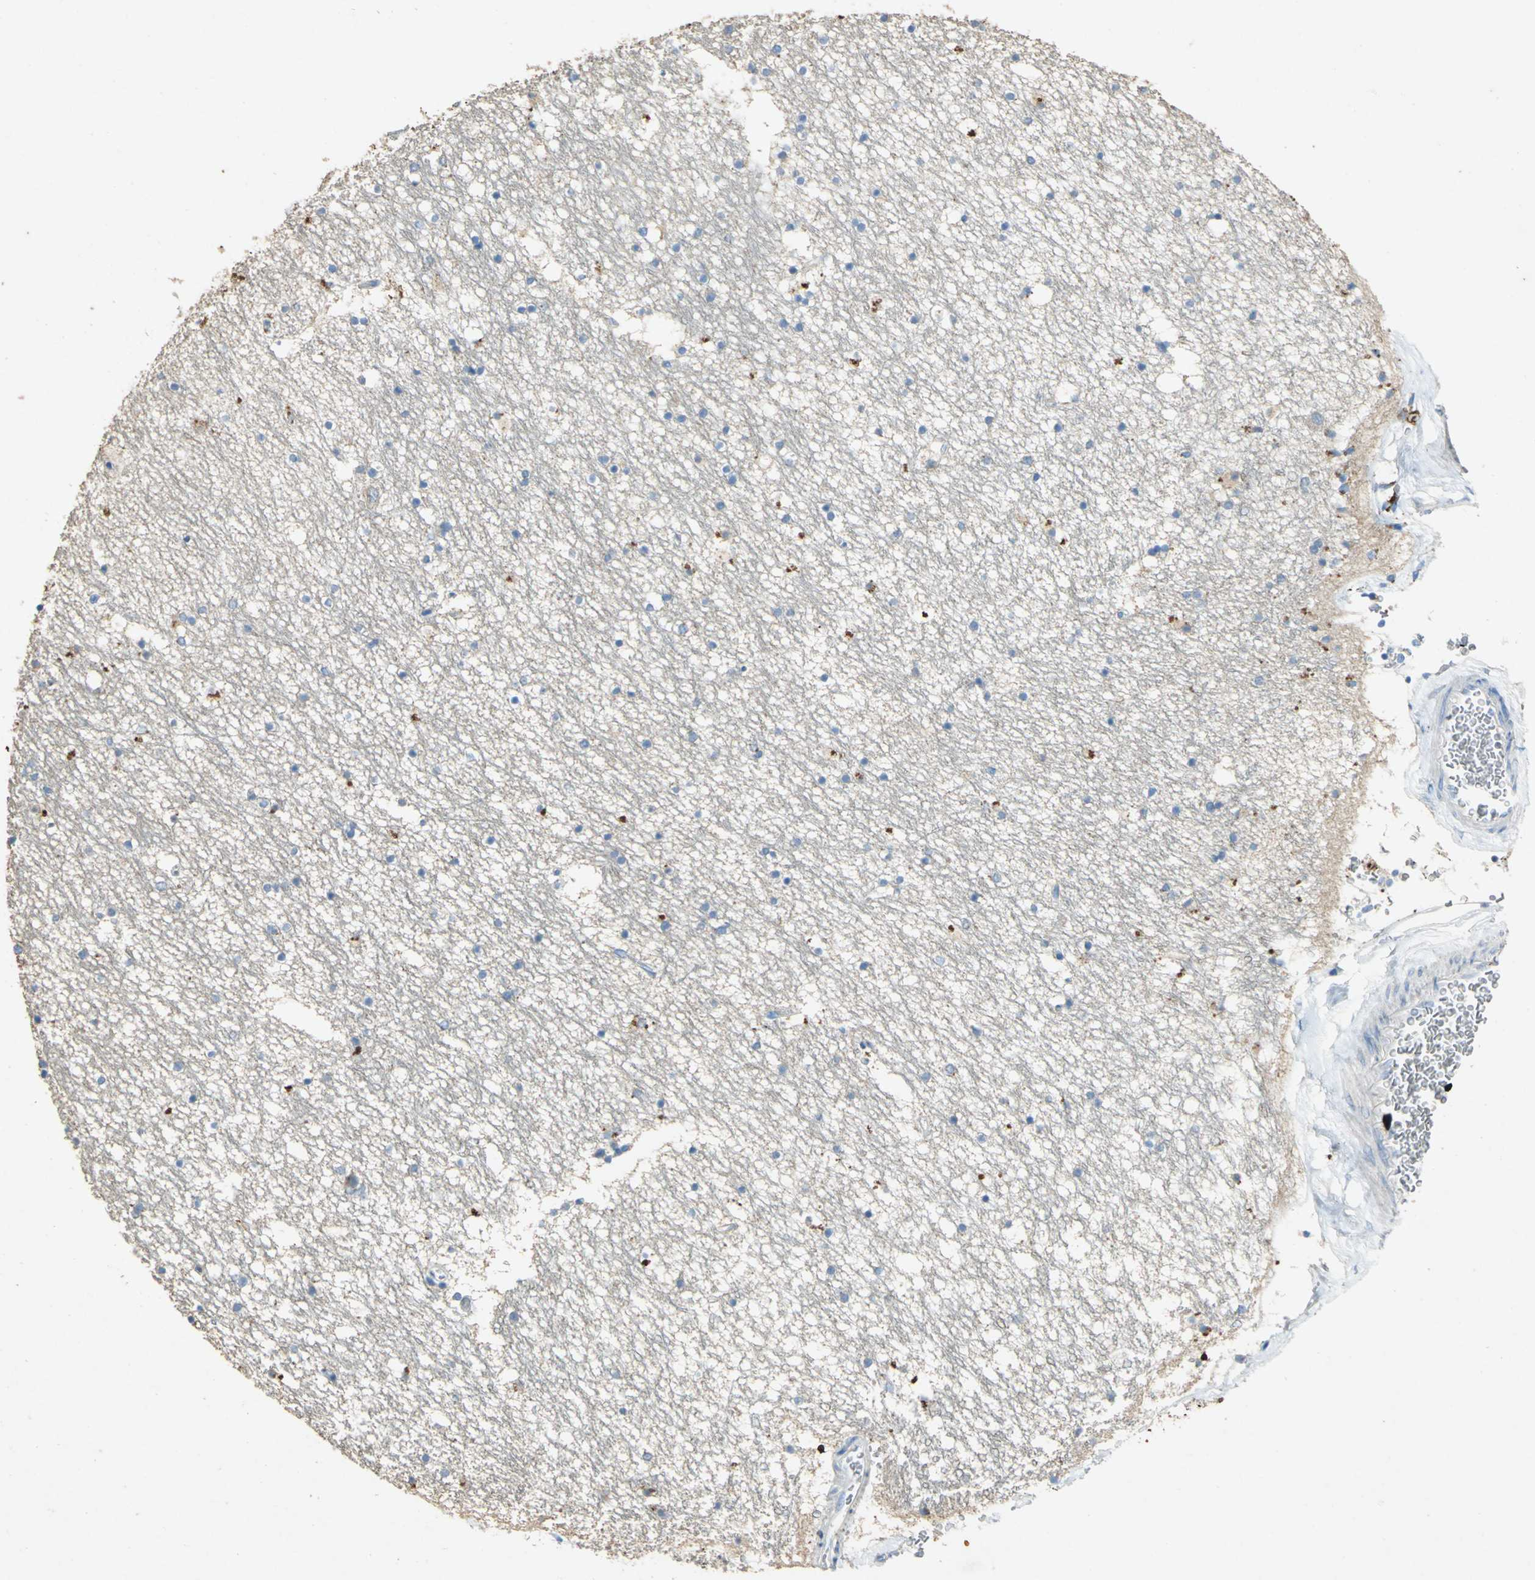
{"staining": {"intensity": "weak", "quantity": "25%-75%", "location": "cytoplasmic/membranous"}, "tissue": "hippocampus", "cell_type": "Glial cells", "image_type": "normal", "snomed": [{"axis": "morphology", "description": "Normal tissue, NOS"}, {"axis": "topography", "description": "Hippocampus"}], "caption": "A brown stain labels weak cytoplasmic/membranous positivity of a protein in glial cells of unremarkable hippocampus.", "gene": "ADAMTS5", "patient": {"sex": "male", "age": 45}}